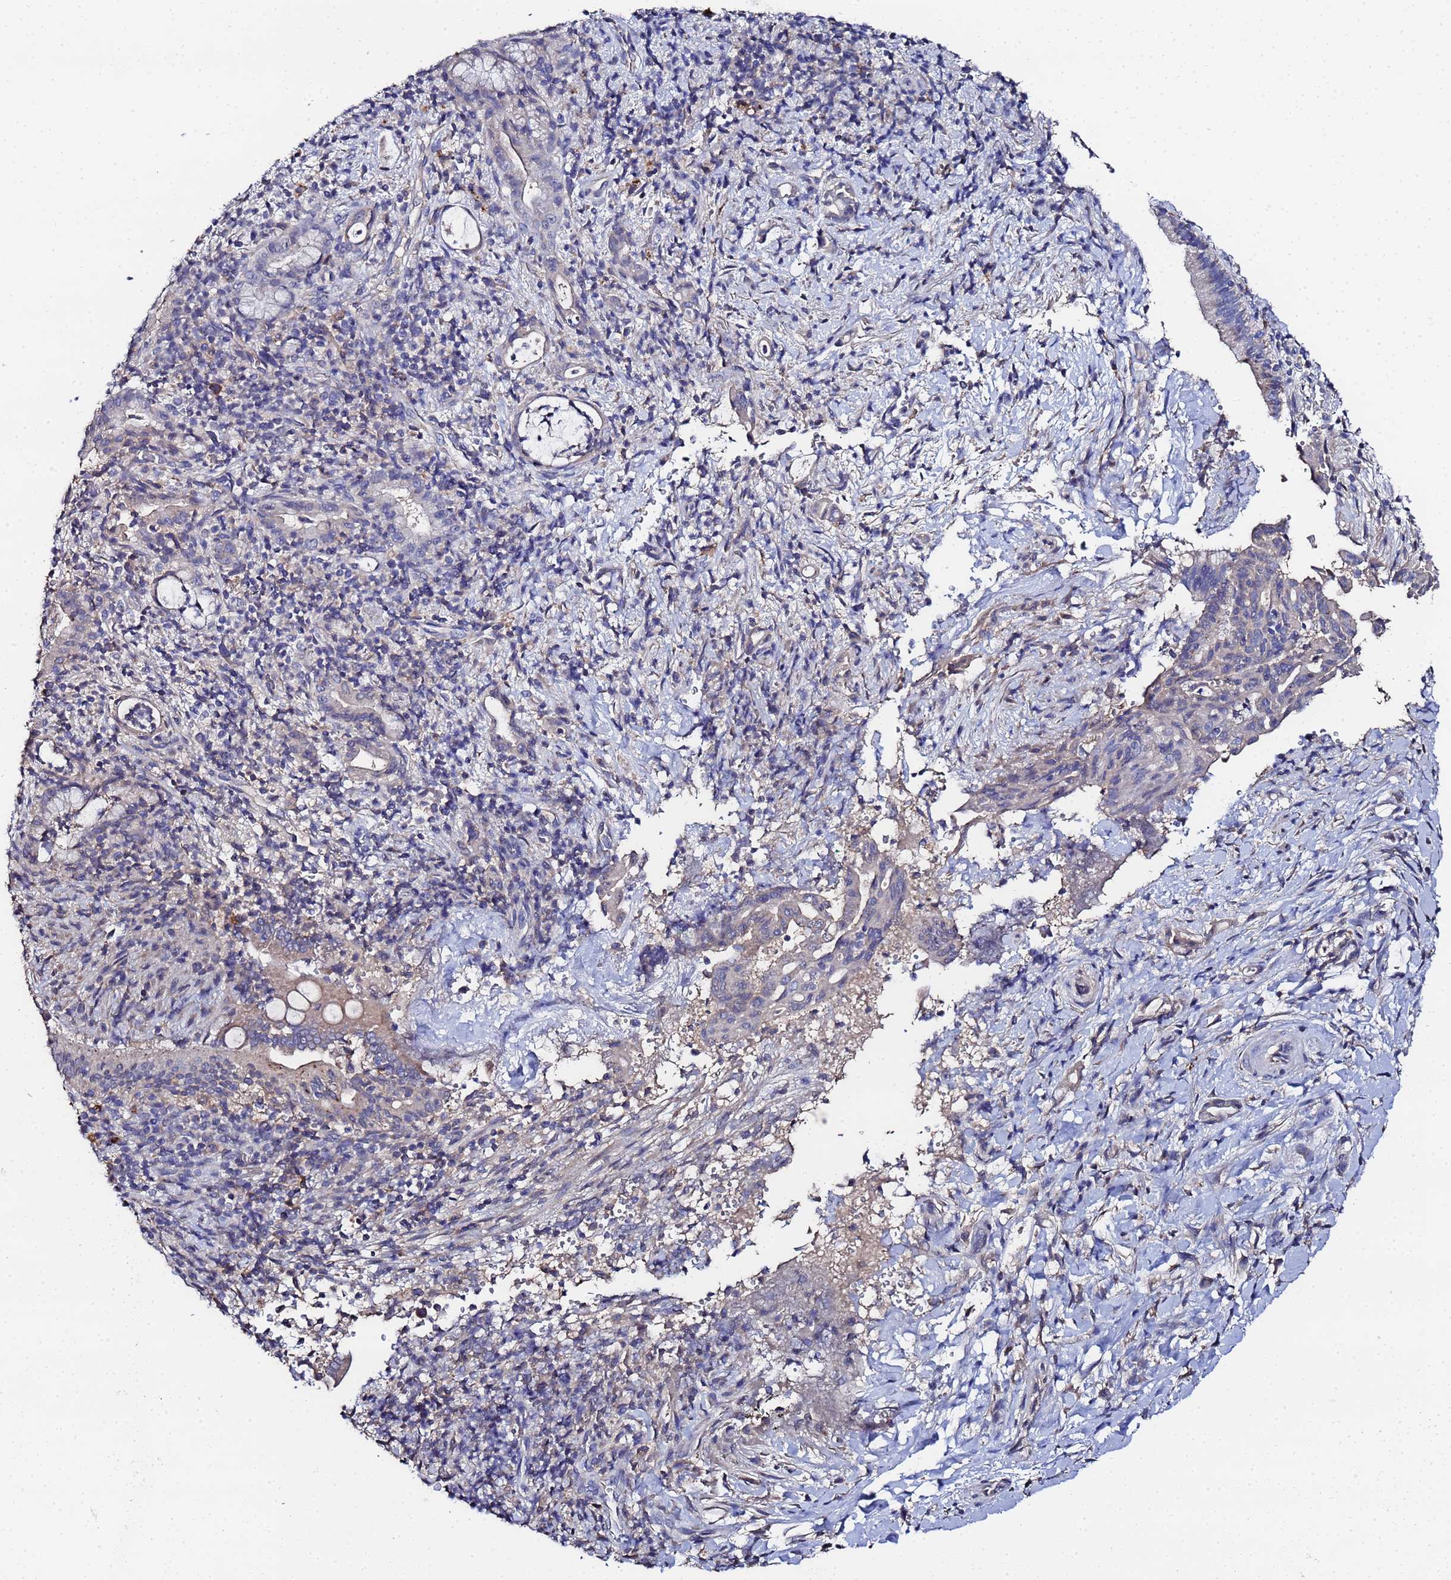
{"staining": {"intensity": "negative", "quantity": "none", "location": "none"}, "tissue": "pancreatic cancer", "cell_type": "Tumor cells", "image_type": "cancer", "snomed": [{"axis": "morphology", "description": "Normal tissue, NOS"}, {"axis": "morphology", "description": "Adenocarcinoma, NOS"}, {"axis": "topography", "description": "Pancreas"}], "caption": "A high-resolution photomicrograph shows immunohistochemistry staining of pancreatic adenocarcinoma, which displays no significant expression in tumor cells.", "gene": "TCP10L", "patient": {"sex": "female", "age": 55}}